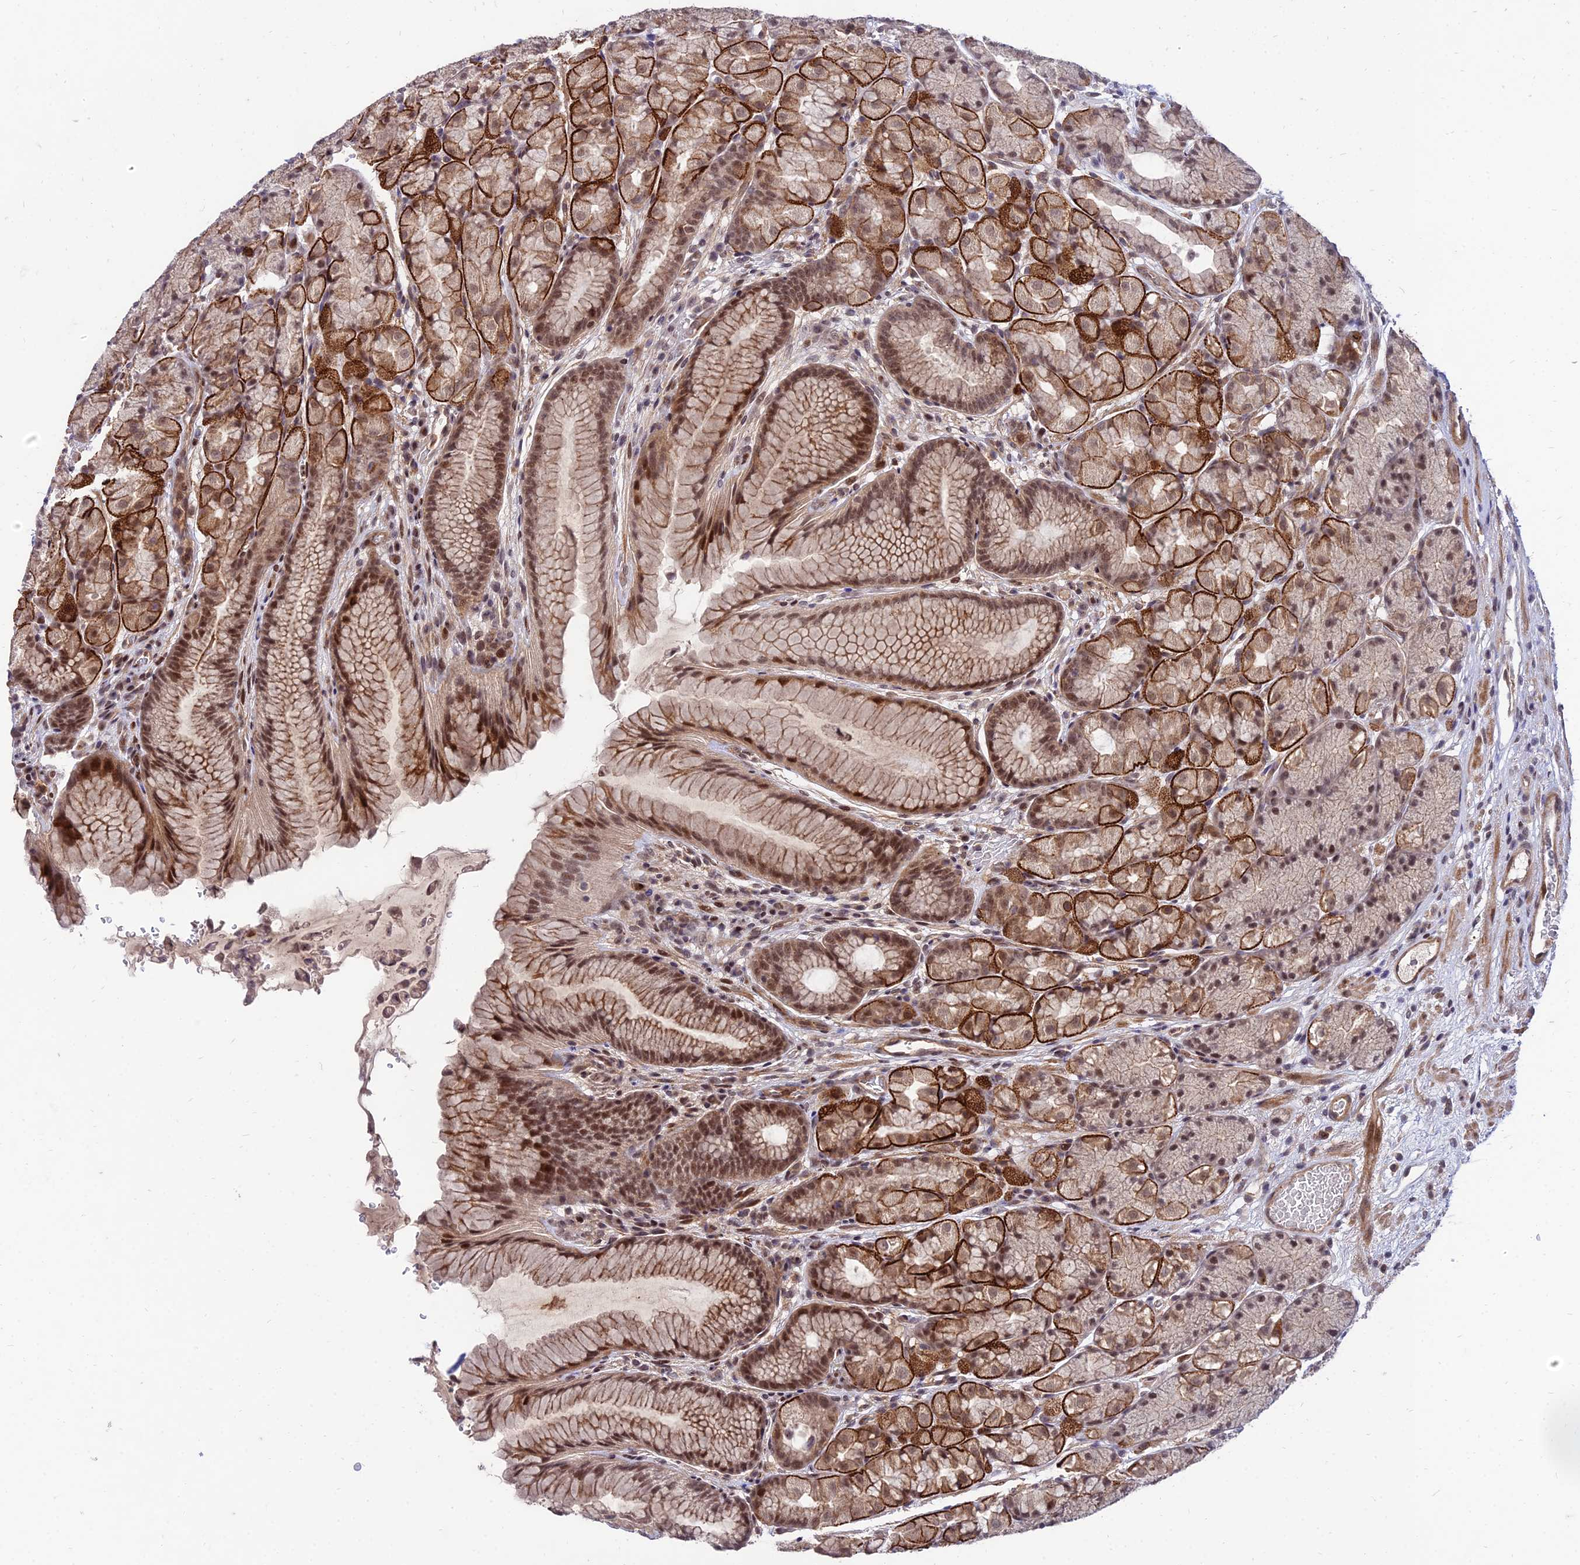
{"staining": {"intensity": "strong", "quantity": ">75%", "location": "cytoplasmic/membranous,nuclear"}, "tissue": "stomach", "cell_type": "Glandular cells", "image_type": "normal", "snomed": [{"axis": "morphology", "description": "Normal tissue, NOS"}, {"axis": "topography", "description": "Stomach"}], "caption": "This is a histology image of IHC staining of benign stomach, which shows strong expression in the cytoplasmic/membranous,nuclear of glandular cells.", "gene": "ZNF85", "patient": {"sex": "male", "age": 63}}